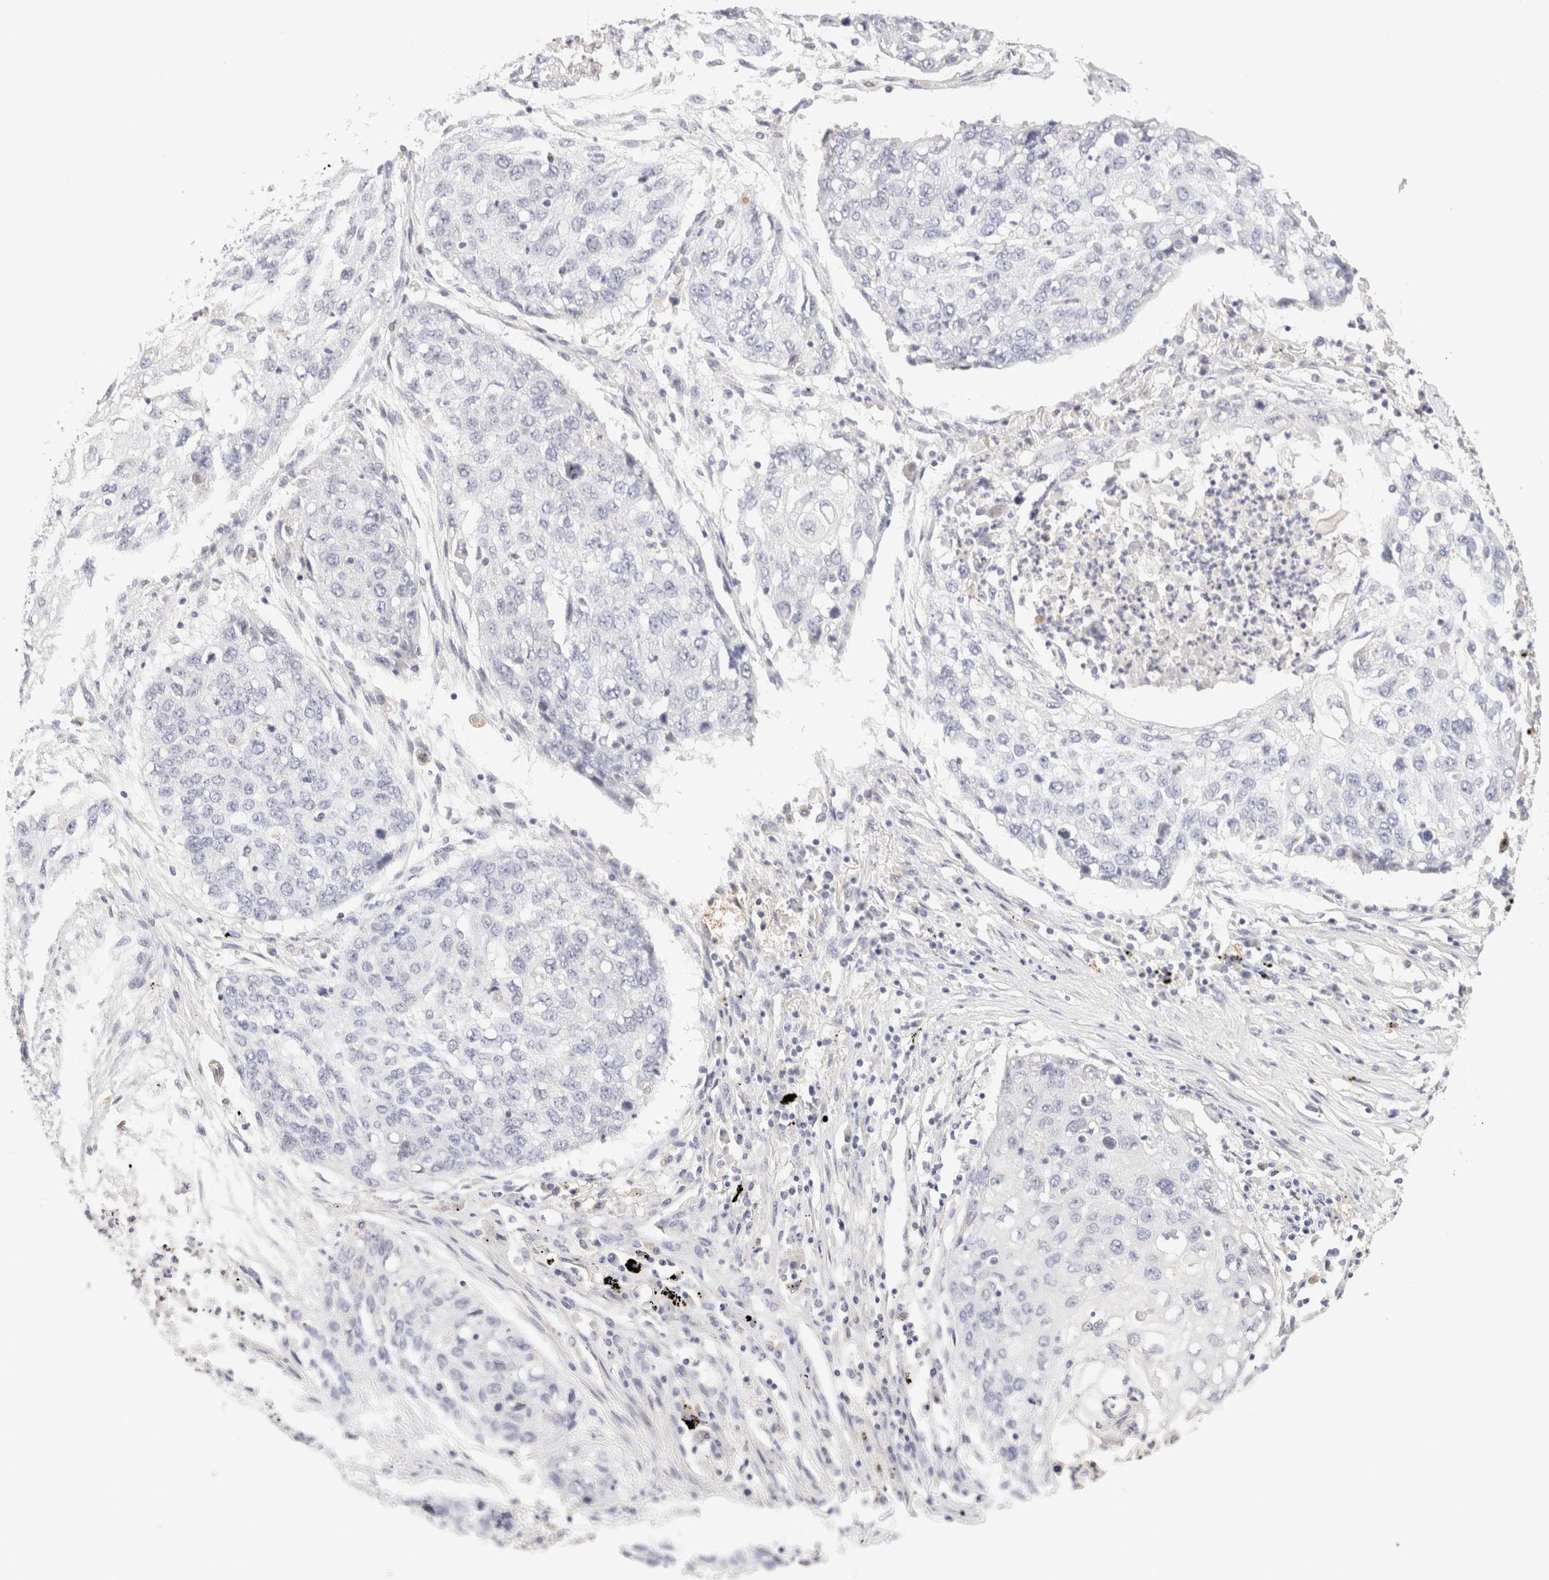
{"staining": {"intensity": "negative", "quantity": "none", "location": "none"}, "tissue": "lung cancer", "cell_type": "Tumor cells", "image_type": "cancer", "snomed": [{"axis": "morphology", "description": "Squamous cell carcinoma, NOS"}, {"axis": "topography", "description": "Lung"}], "caption": "A high-resolution histopathology image shows IHC staining of lung cancer (squamous cell carcinoma), which demonstrates no significant expression in tumor cells.", "gene": "SCGB2A2", "patient": {"sex": "female", "age": 63}}